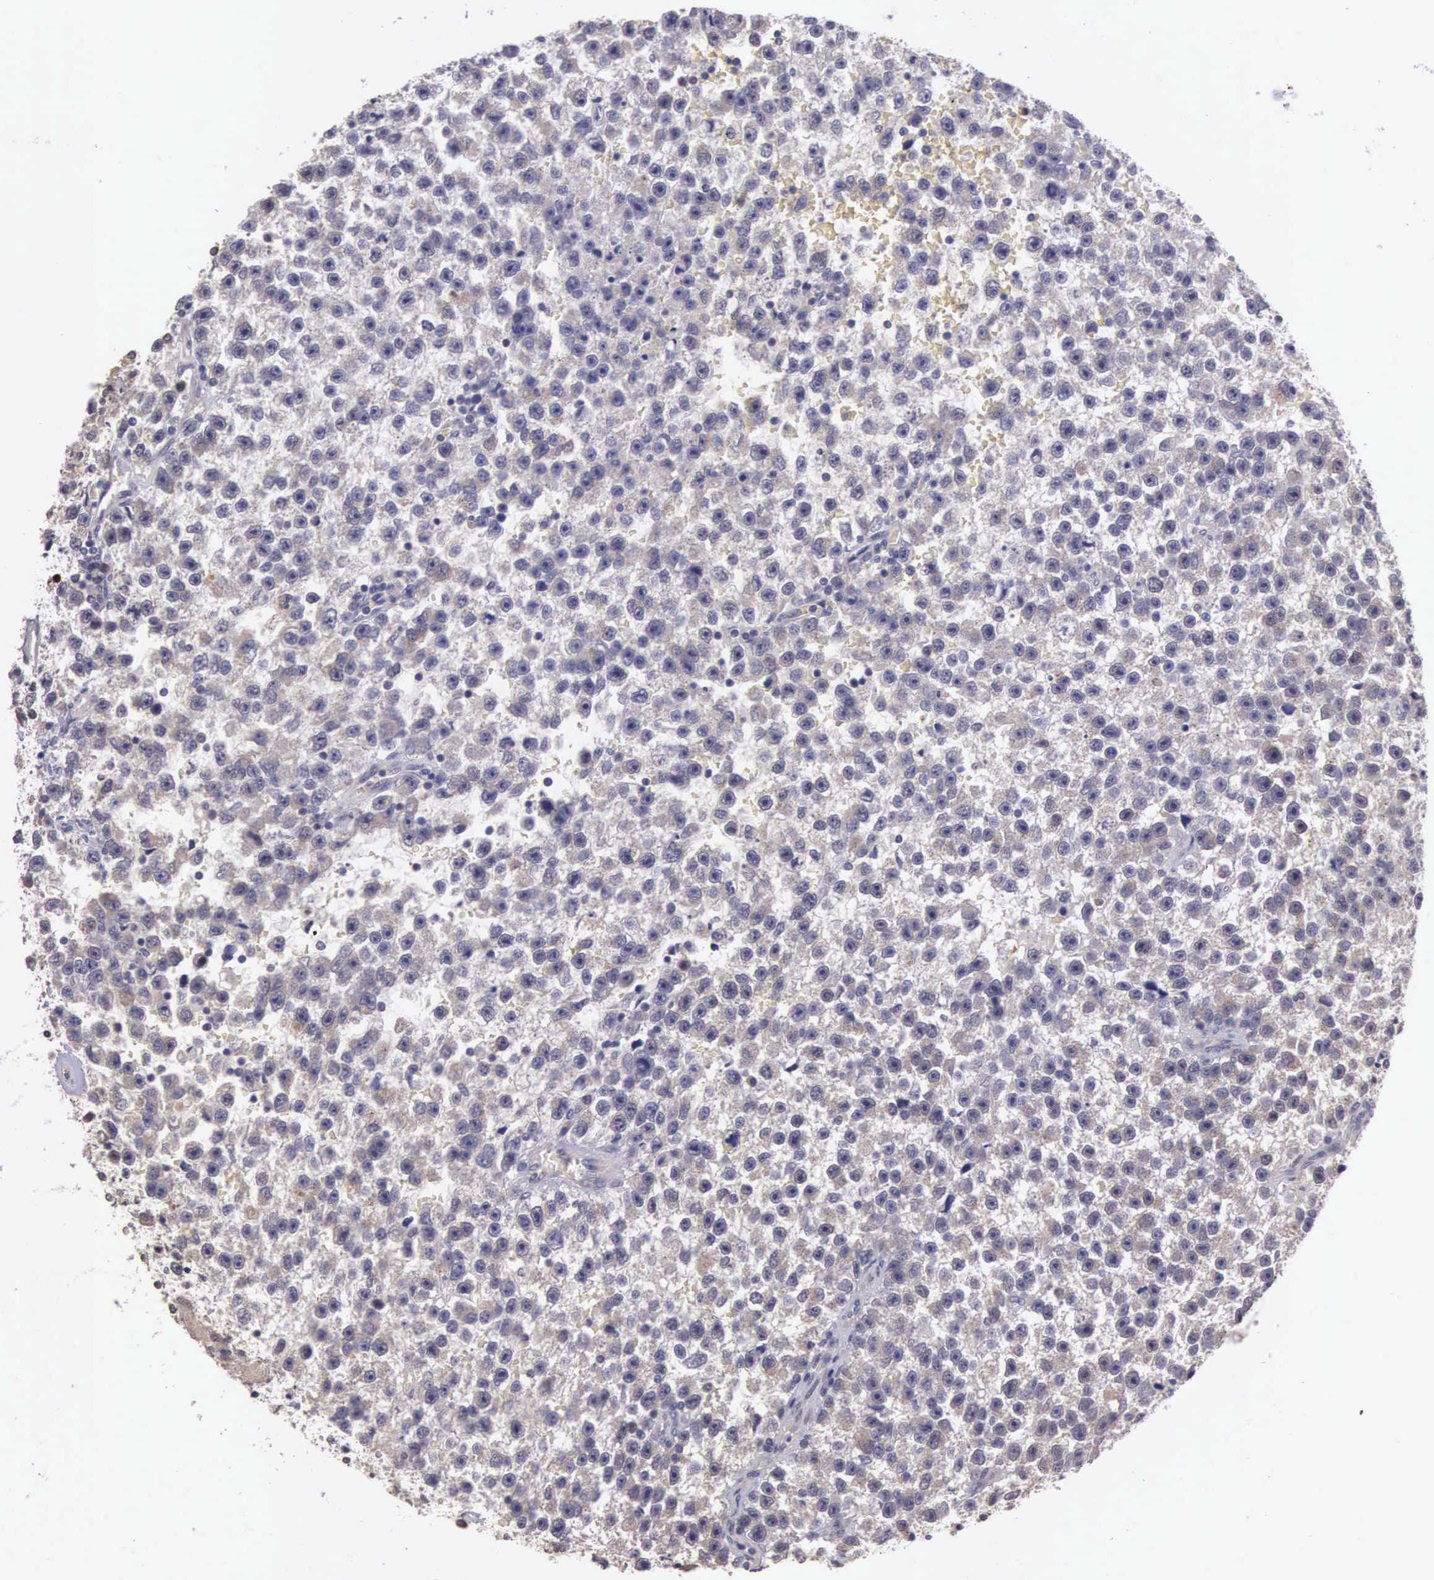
{"staining": {"intensity": "weak", "quantity": "<25%", "location": "cytoplasmic/membranous"}, "tissue": "testis cancer", "cell_type": "Tumor cells", "image_type": "cancer", "snomed": [{"axis": "morphology", "description": "Seminoma, NOS"}, {"axis": "topography", "description": "Testis"}], "caption": "An image of seminoma (testis) stained for a protein demonstrates no brown staining in tumor cells.", "gene": "CDC45", "patient": {"sex": "male", "age": 33}}